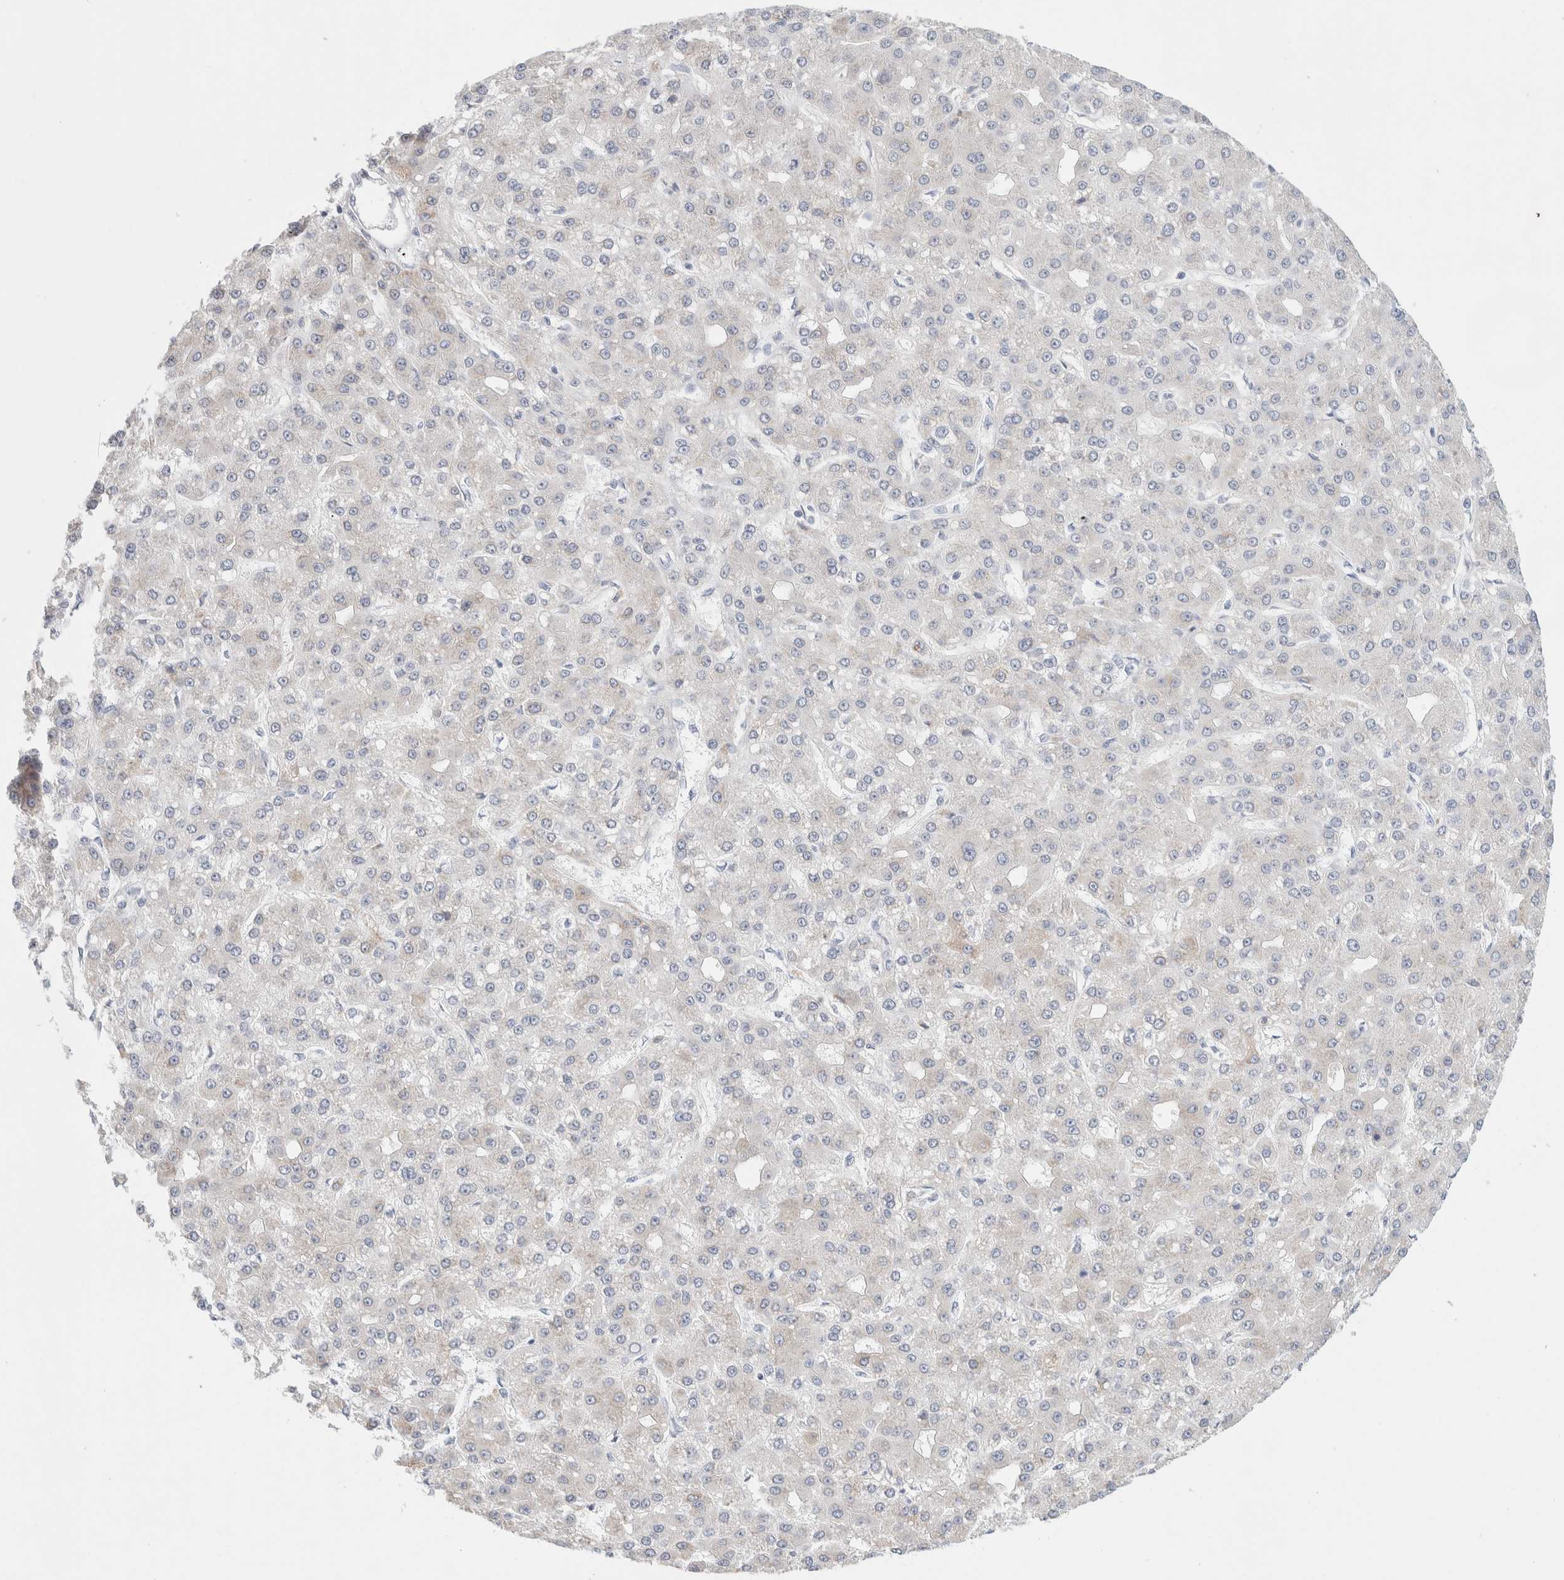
{"staining": {"intensity": "negative", "quantity": "none", "location": "none"}, "tissue": "liver cancer", "cell_type": "Tumor cells", "image_type": "cancer", "snomed": [{"axis": "morphology", "description": "Carcinoma, Hepatocellular, NOS"}, {"axis": "topography", "description": "Liver"}], "caption": "Immunohistochemistry of human hepatocellular carcinoma (liver) reveals no expression in tumor cells.", "gene": "CSK", "patient": {"sex": "male", "age": 67}}